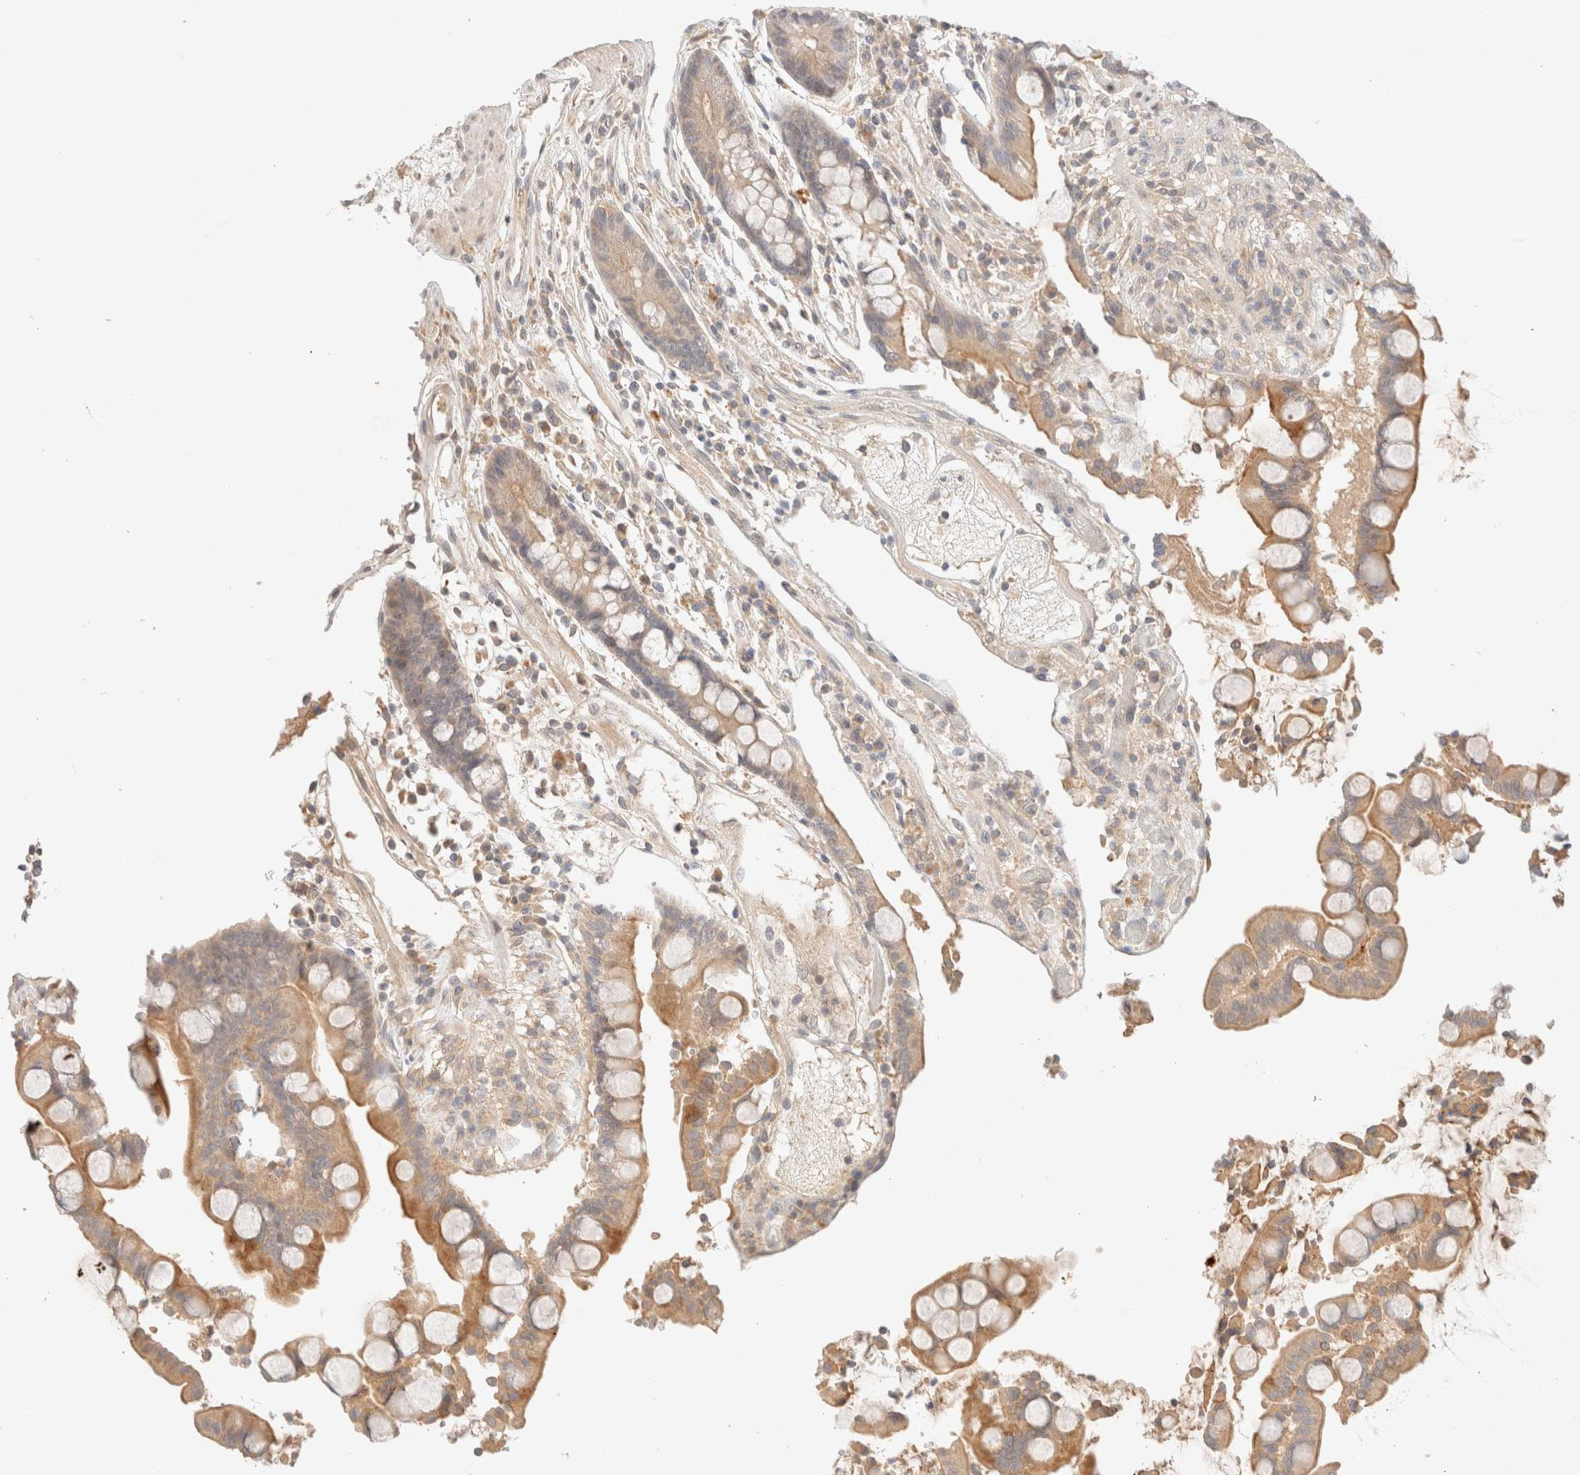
{"staining": {"intensity": "negative", "quantity": "none", "location": "none"}, "tissue": "colon", "cell_type": "Endothelial cells", "image_type": "normal", "snomed": [{"axis": "morphology", "description": "Normal tissue, NOS"}, {"axis": "topography", "description": "Colon"}], "caption": "Human colon stained for a protein using immunohistochemistry (IHC) demonstrates no positivity in endothelial cells.", "gene": "SARM1", "patient": {"sex": "male", "age": 73}}